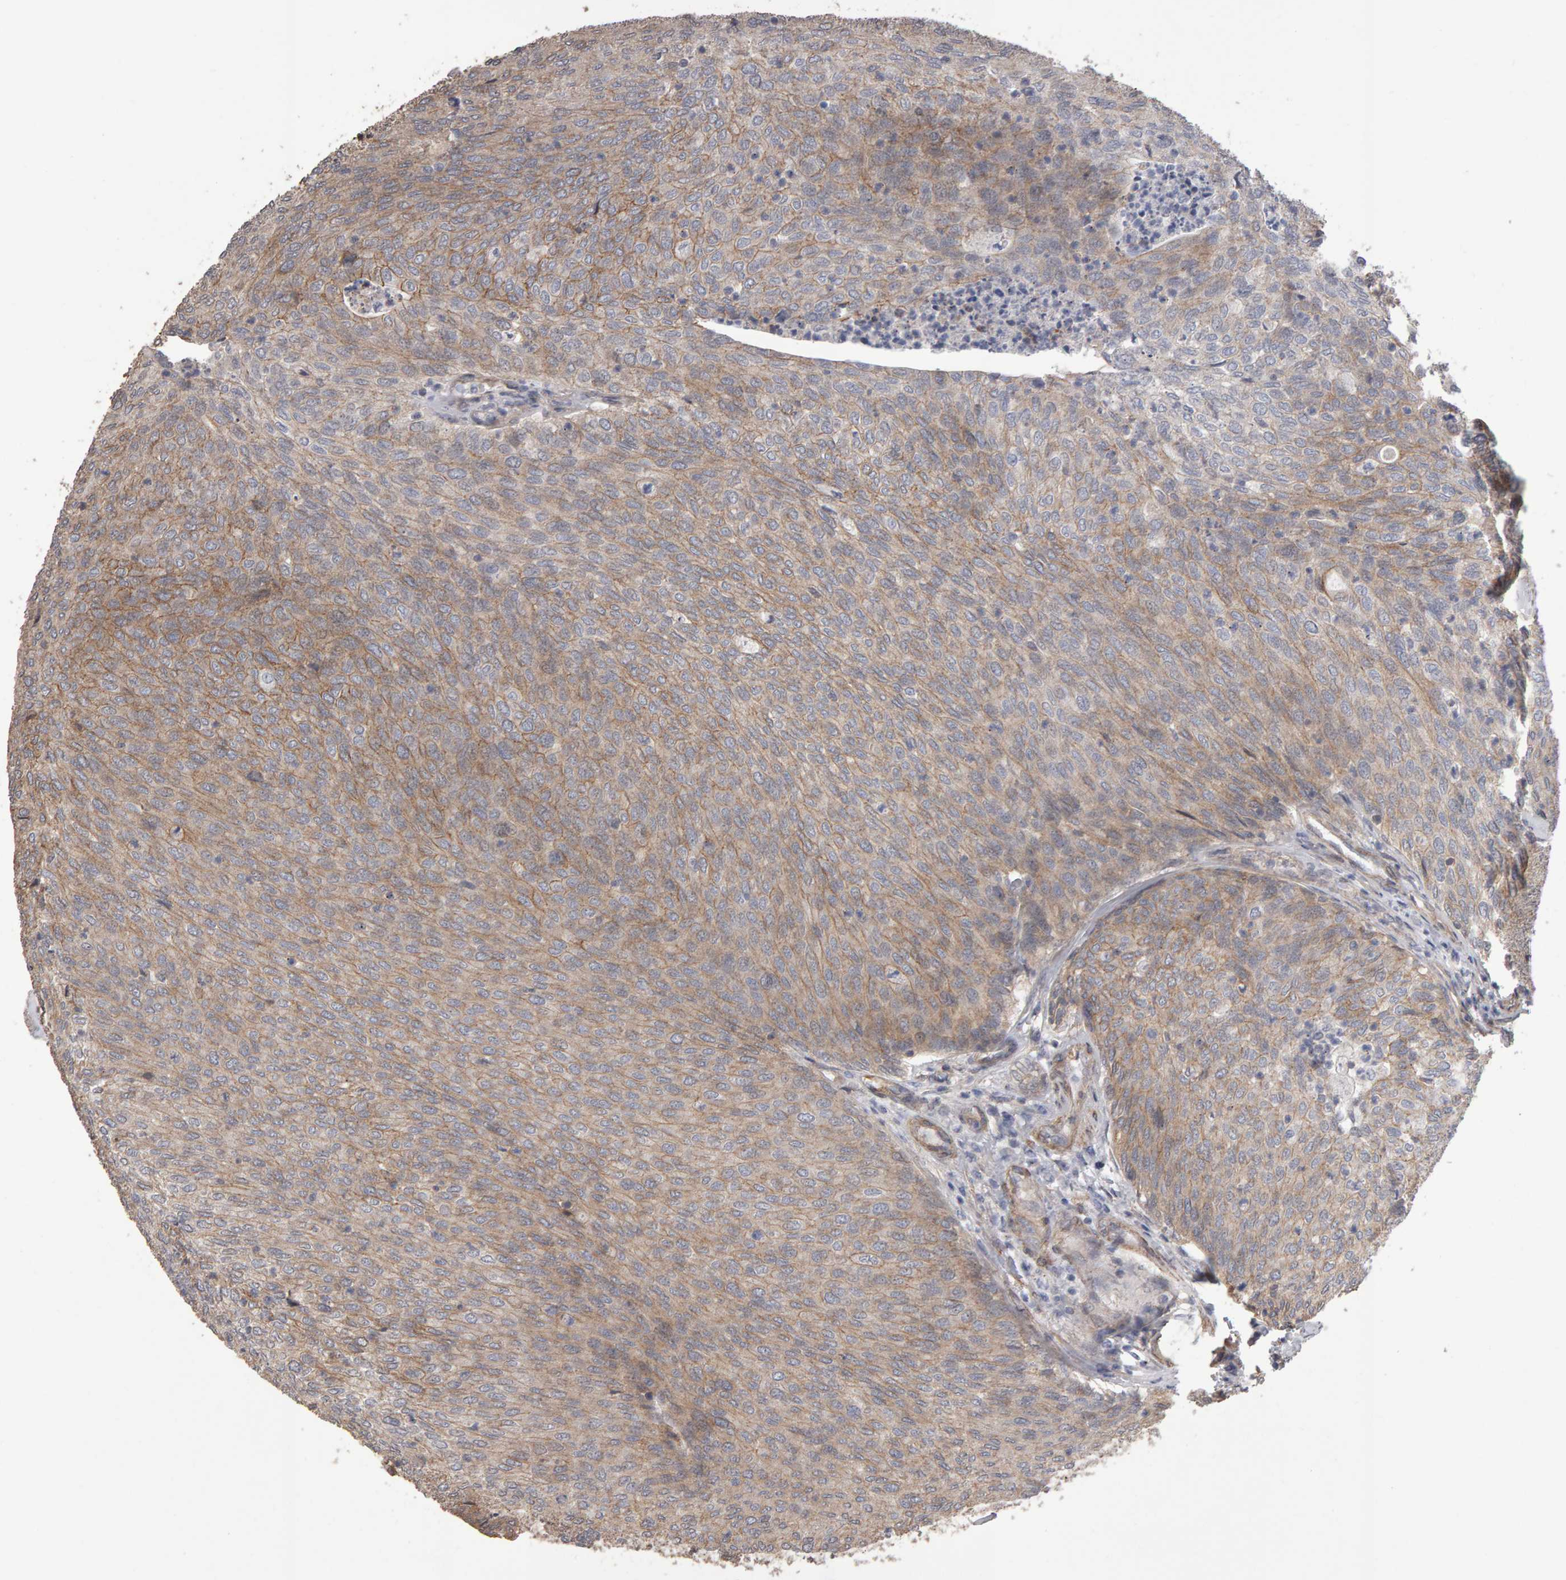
{"staining": {"intensity": "weak", "quantity": ">75%", "location": "cytoplasmic/membranous"}, "tissue": "urothelial cancer", "cell_type": "Tumor cells", "image_type": "cancer", "snomed": [{"axis": "morphology", "description": "Urothelial carcinoma, Low grade"}, {"axis": "topography", "description": "Urinary bladder"}], "caption": "Immunohistochemistry image of neoplastic tissue: human urothelial cancer stained using immunohistochemistry shows low levels of weak protein expression localized specifically in the cytoplasmic/membranous of tumor cells, appearing as a cytoplasmic/membranous brown color.", "gene": "SCRIB", "patient": {"sex": "female", "age": 79}}